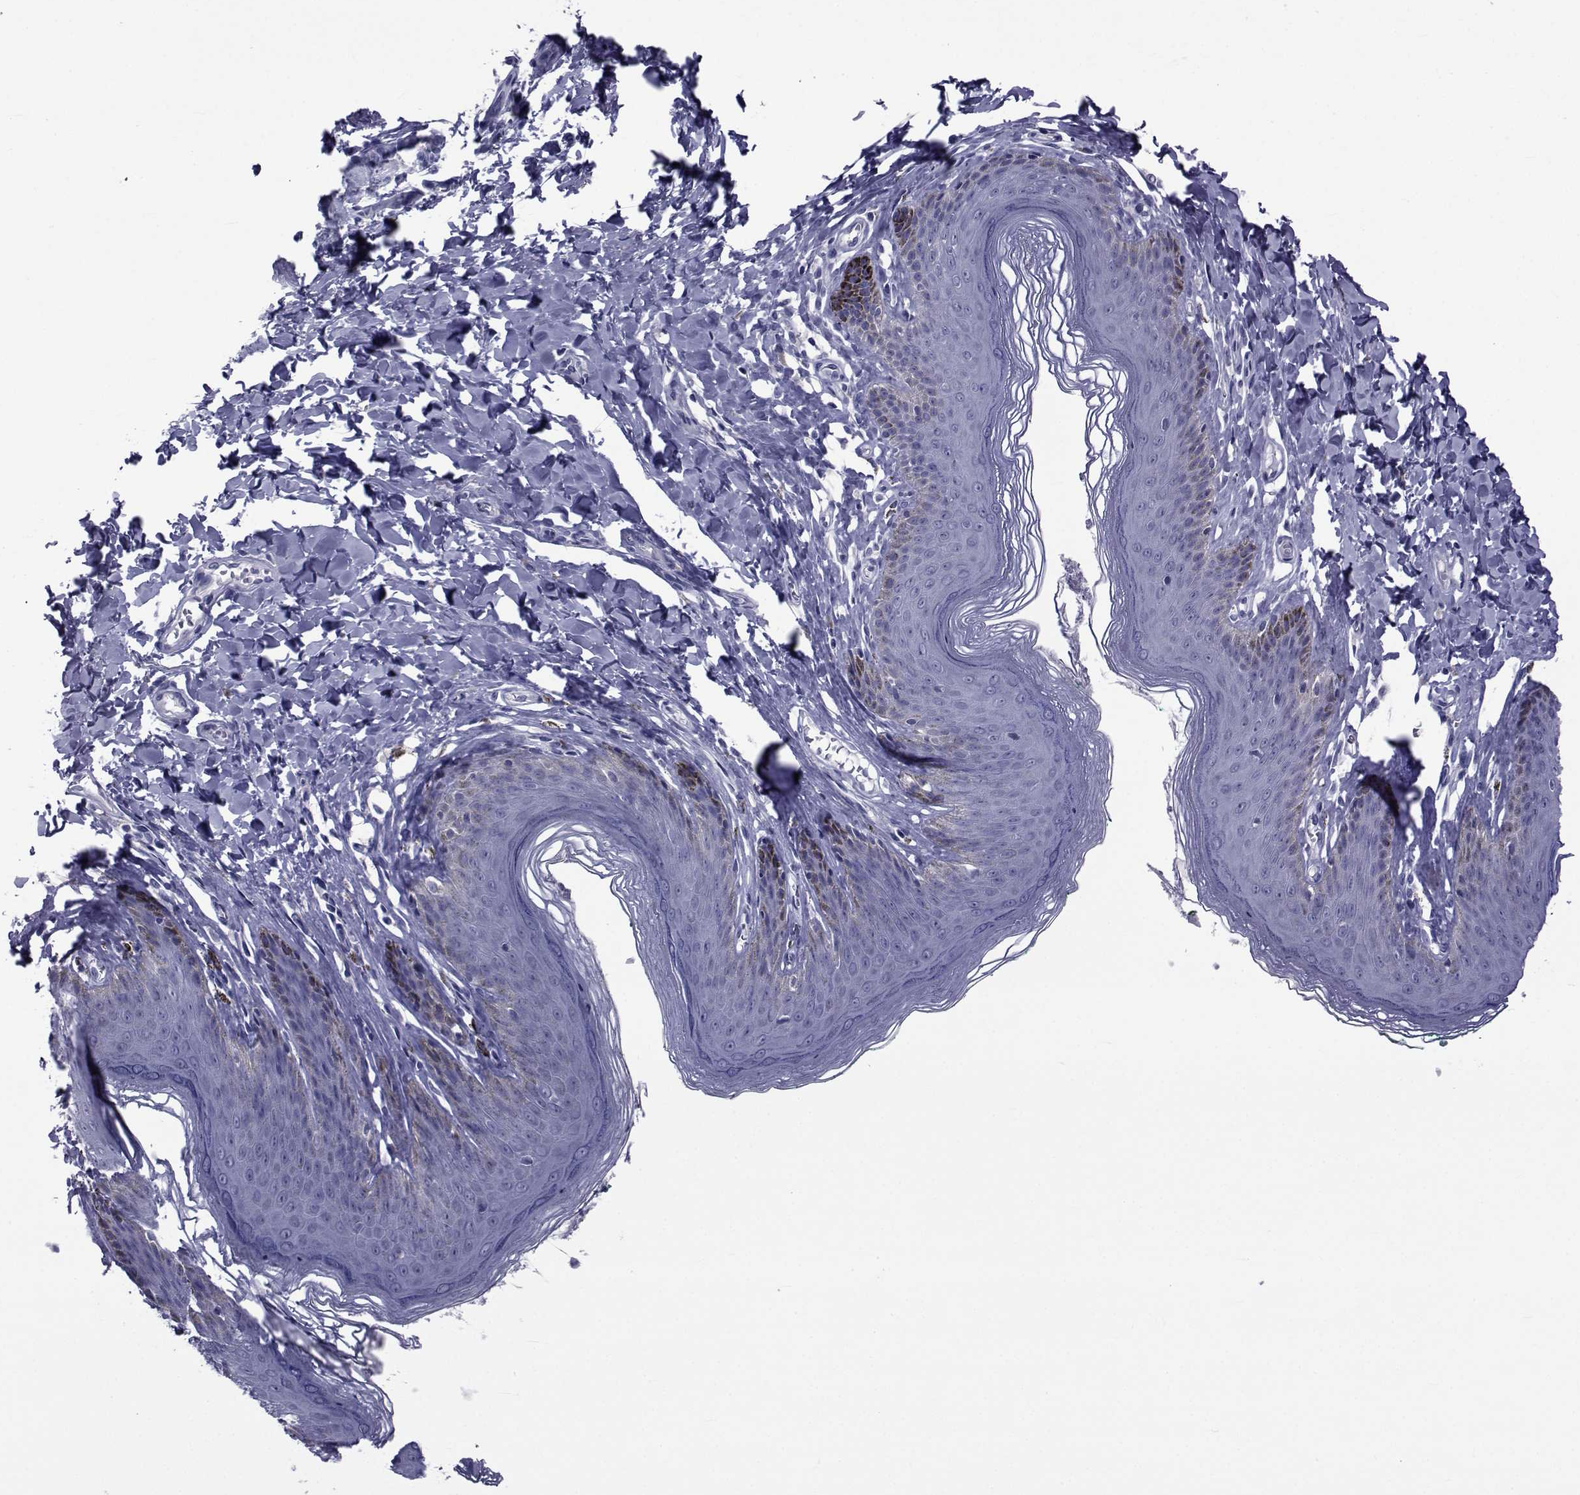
{"staining": {"intensity": "negative", "quantity": "none", "location": "none"}, "tissue": "skin", "cell_type": "Epidermal cells", "image_type": "normal", "snomed": [{"axis": "morphology", "description": "Normal tissue, NOS"}, {"axis": "topography", "description": "Vulva"}, {"axis": "topography", "description": "Peripheral nerve tissue"}], "caption": "There is no significant staining in epidermal cells of skin. Brightfield microscopy of IHC stained with DAB (3,3'-diaminobenzidine) (brown) and hematoxylin (blue), captured at high magnification.", "gene": "GKAP1", "patient": {"sex": "female", "age": 66}}